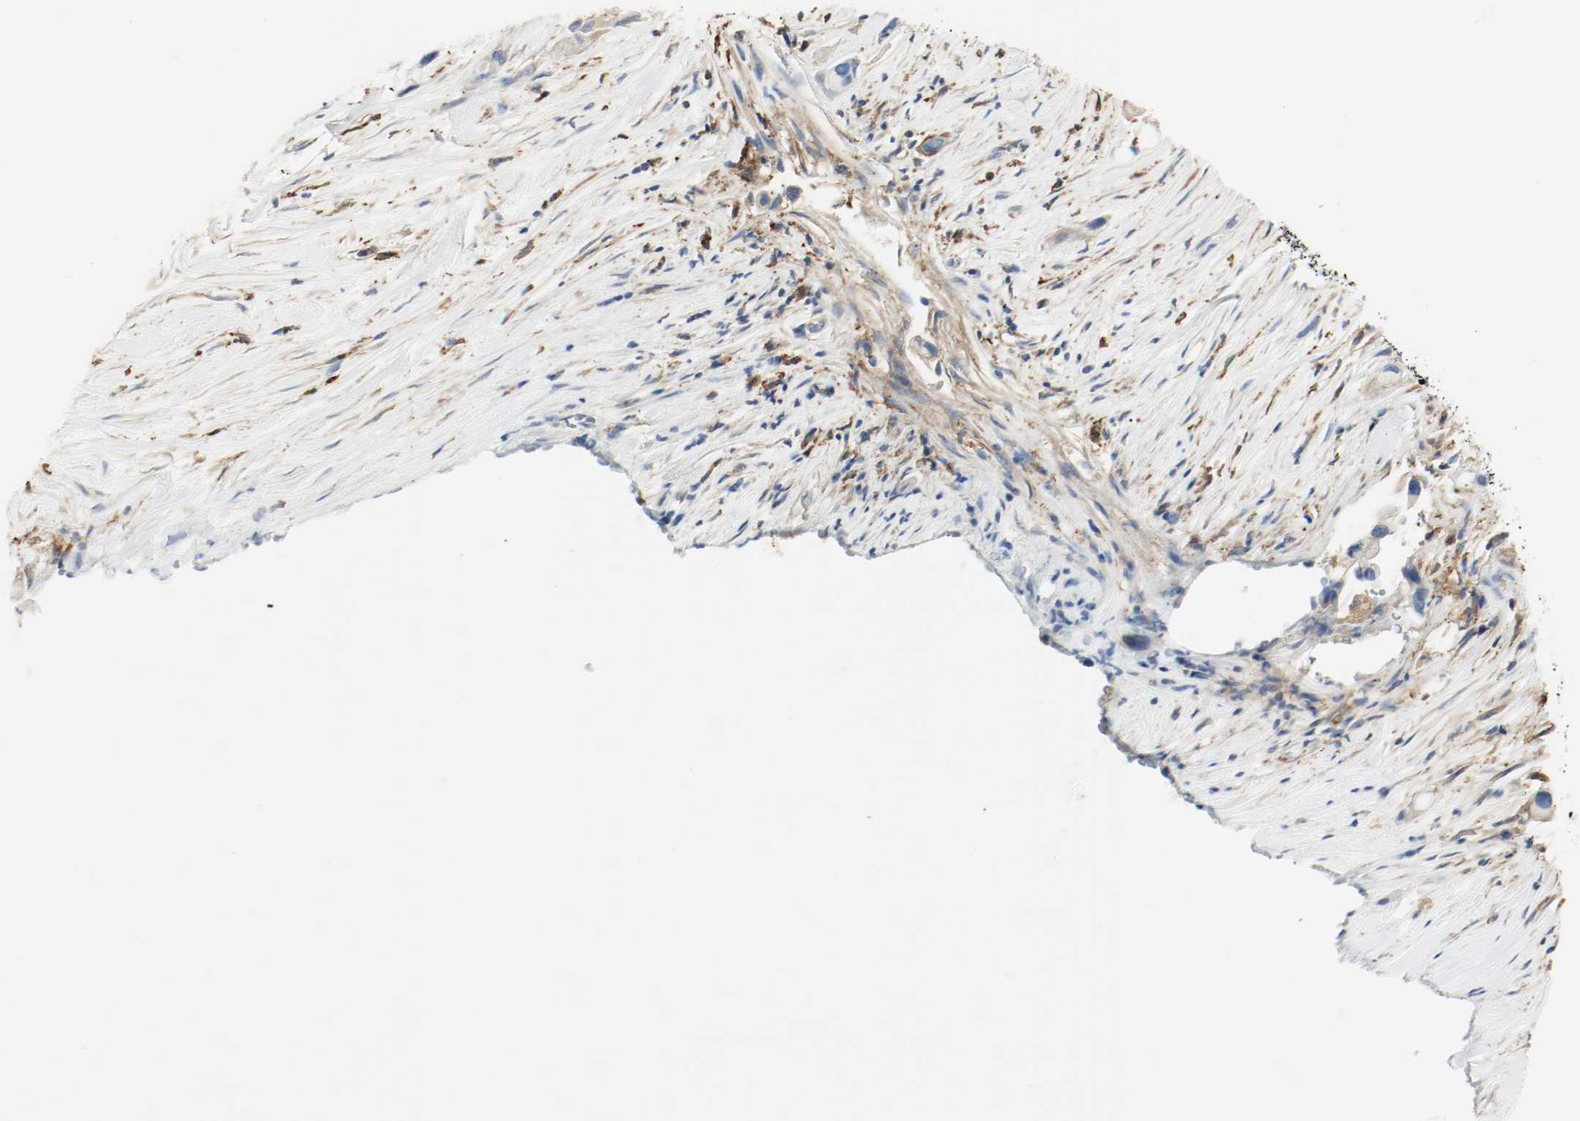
{"staining": {"intensity": "weak", "quantity": "25%-75%", "location": "cytoplasmic/membranous"}, "tissue": "pancreatic cancer", "cell_type": "Tumor cells", "image_type": "cancer", "snomed": [{"axis": "morphology", "description": "Adenocarcinoma, NOS"}, {"axis": "topography", "description": "Pancreas"}], "caption": "Immunohistochemical staining of pancreatic cancer reveals low levels of weak cytoplasmic/membranous protein expression in approximately 25%-75% of tumor cells.", "gene": "ARPC1B", "patient": {"sex": "female", "age": 59}}